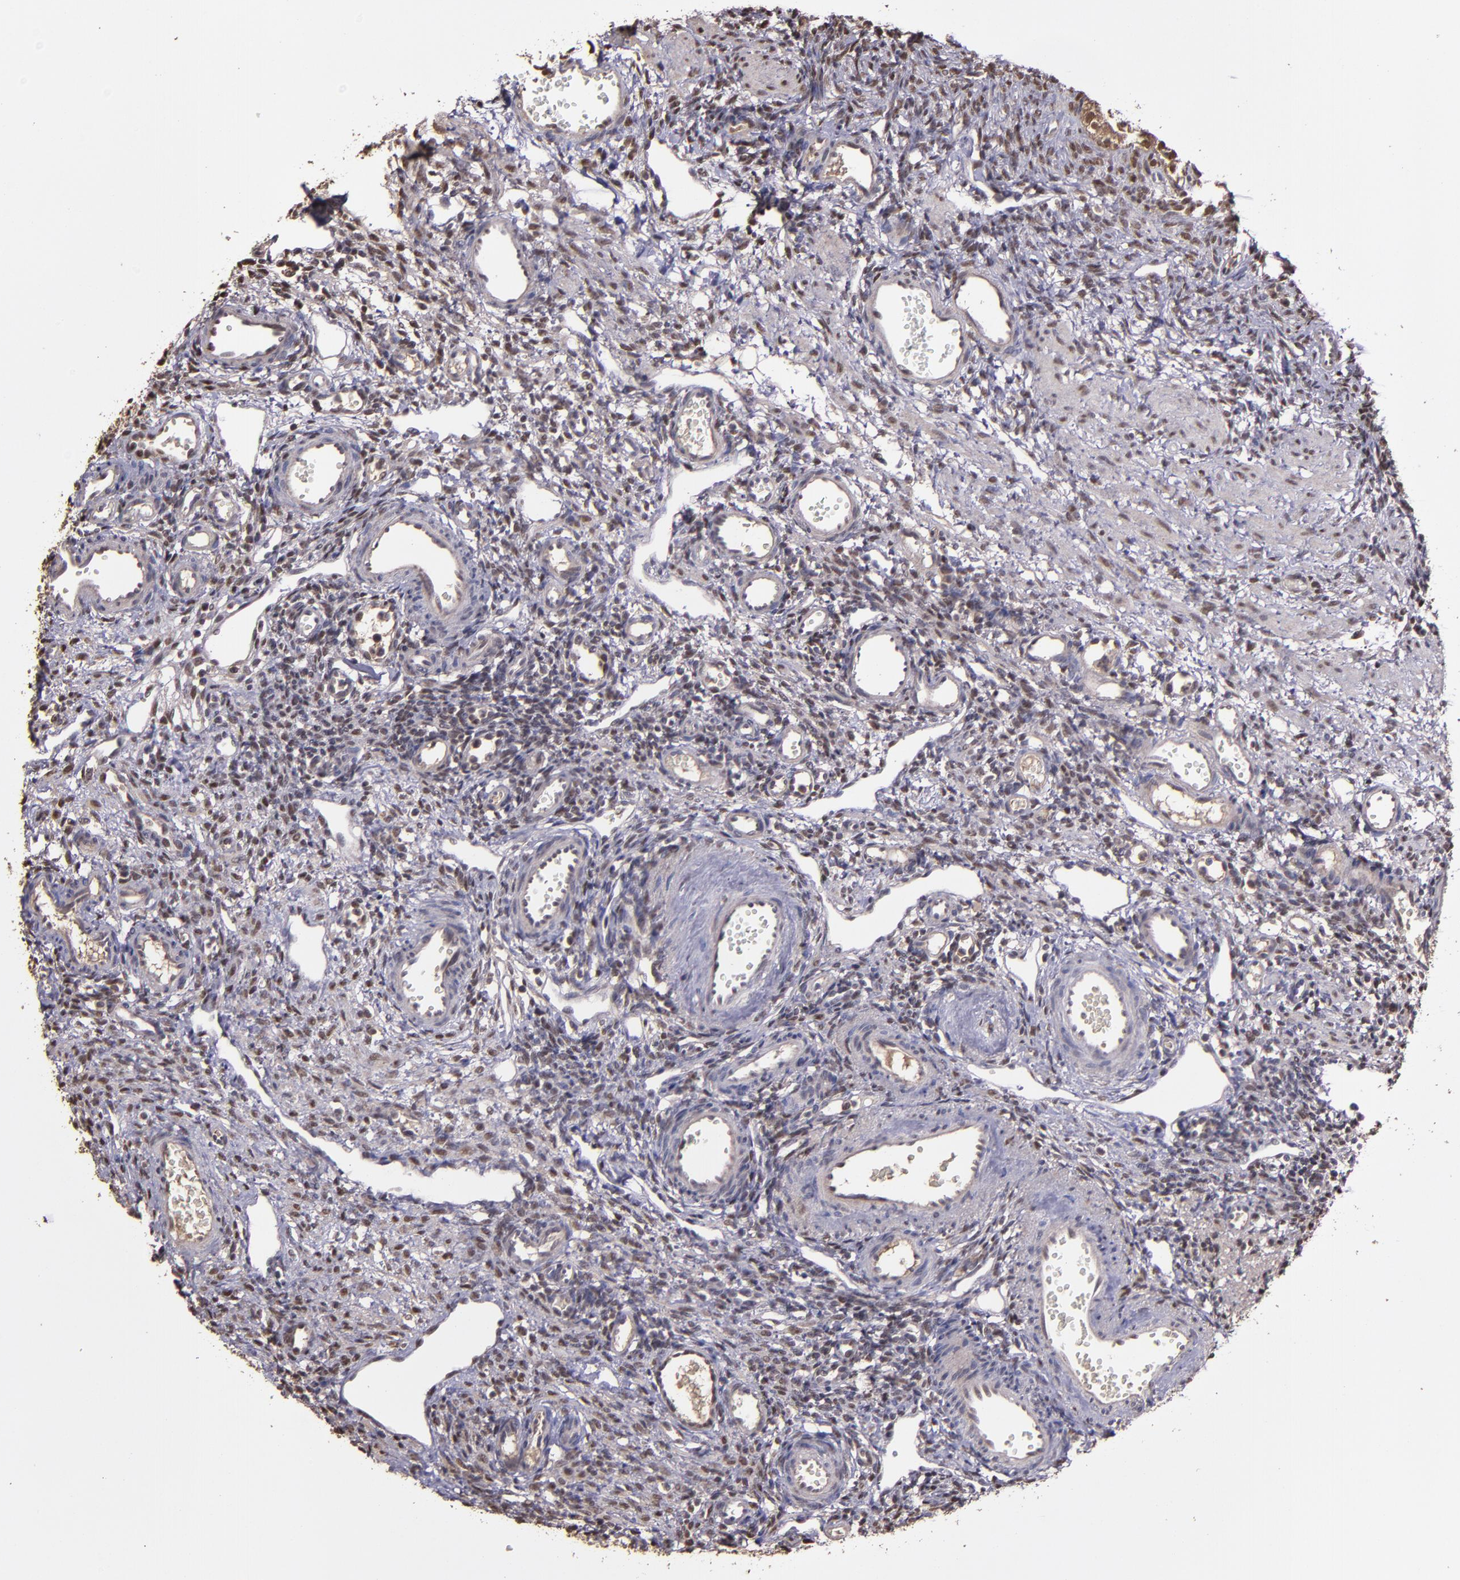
{"staining": {"intensity": "negative", "quantity": "none", "location": "none"}, "tissue": "ovary", "cell_type": "Follicle cells", "image_type": "normal", "snomed": [{"axis": "morphology", "description": "Normal tissue, NOS"}, {"axis": "topography", "description": "Ovary"}], "caption": "This is a photomicrograph of immunohistochemistry (IHC) staining of normal ovary, which shows no expression in follicle cells.", "gene": "SERPINF2", "patient": {"sex": "female", "age": 33}}